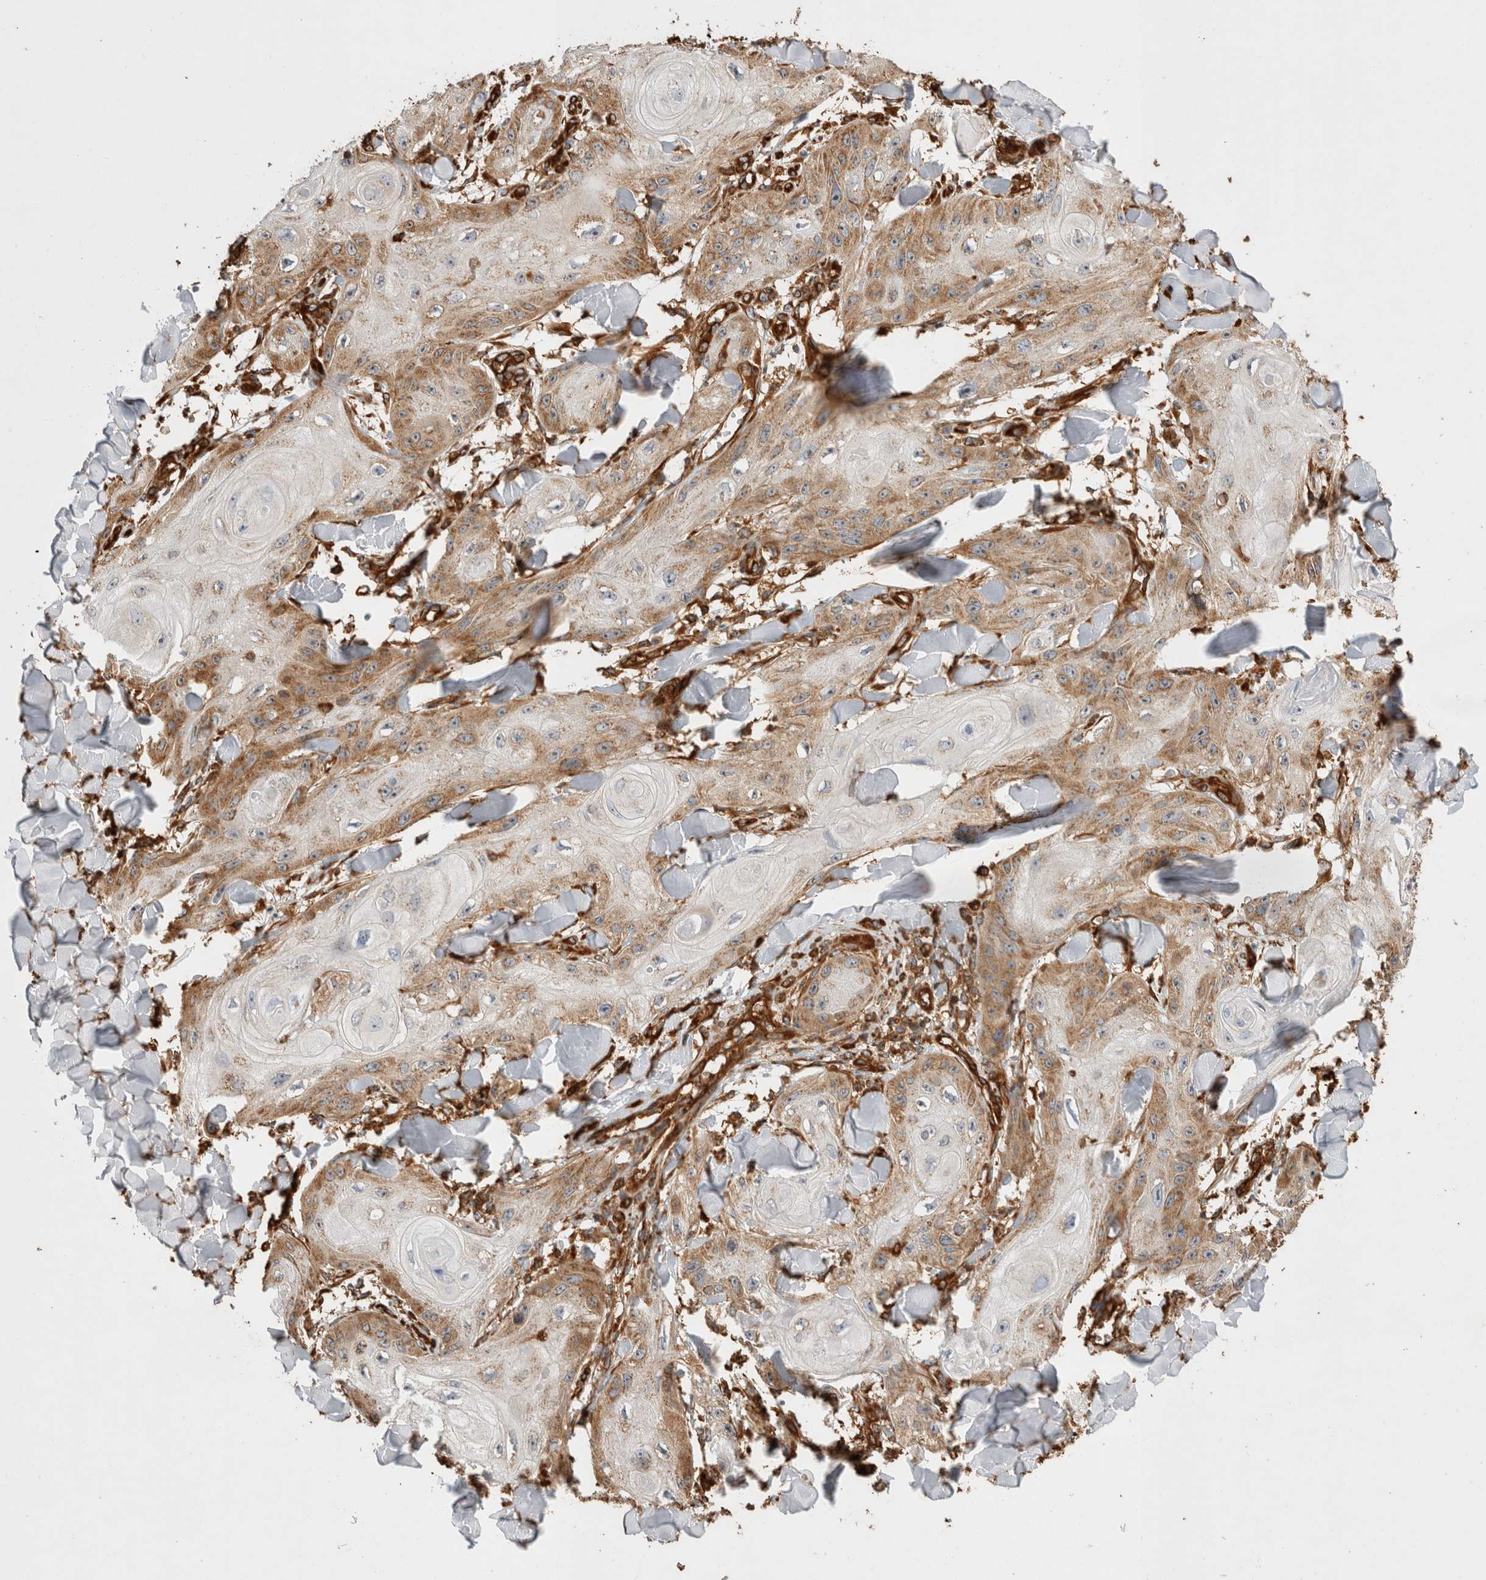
{"staining": {"intensity": "weak", "quantity": "25%-75%", "location": "cytoplasmic/membranous"}, "tissue": "skin cancer", "cell_type": "Tumor cells", "image_type": "cancer", "snomed": [{"axis": "morphology", "description": "Squamous cell carcinoma, NOS"}, {"axis": "topography", "description": "Skin"}], "caption": "Skin squamous cell carcinoma was stained to show a protein in brown. There is low levels of weak cytoplasmic/membranous staining in approximately 25%-75% of tumor cells. (Stains: DAB in brown, nuclei in blue, Microscopy: brightfield microscopy at high magnification).", "gene": "ZNF397", "patient": {"sex": "male", "age": 74}}